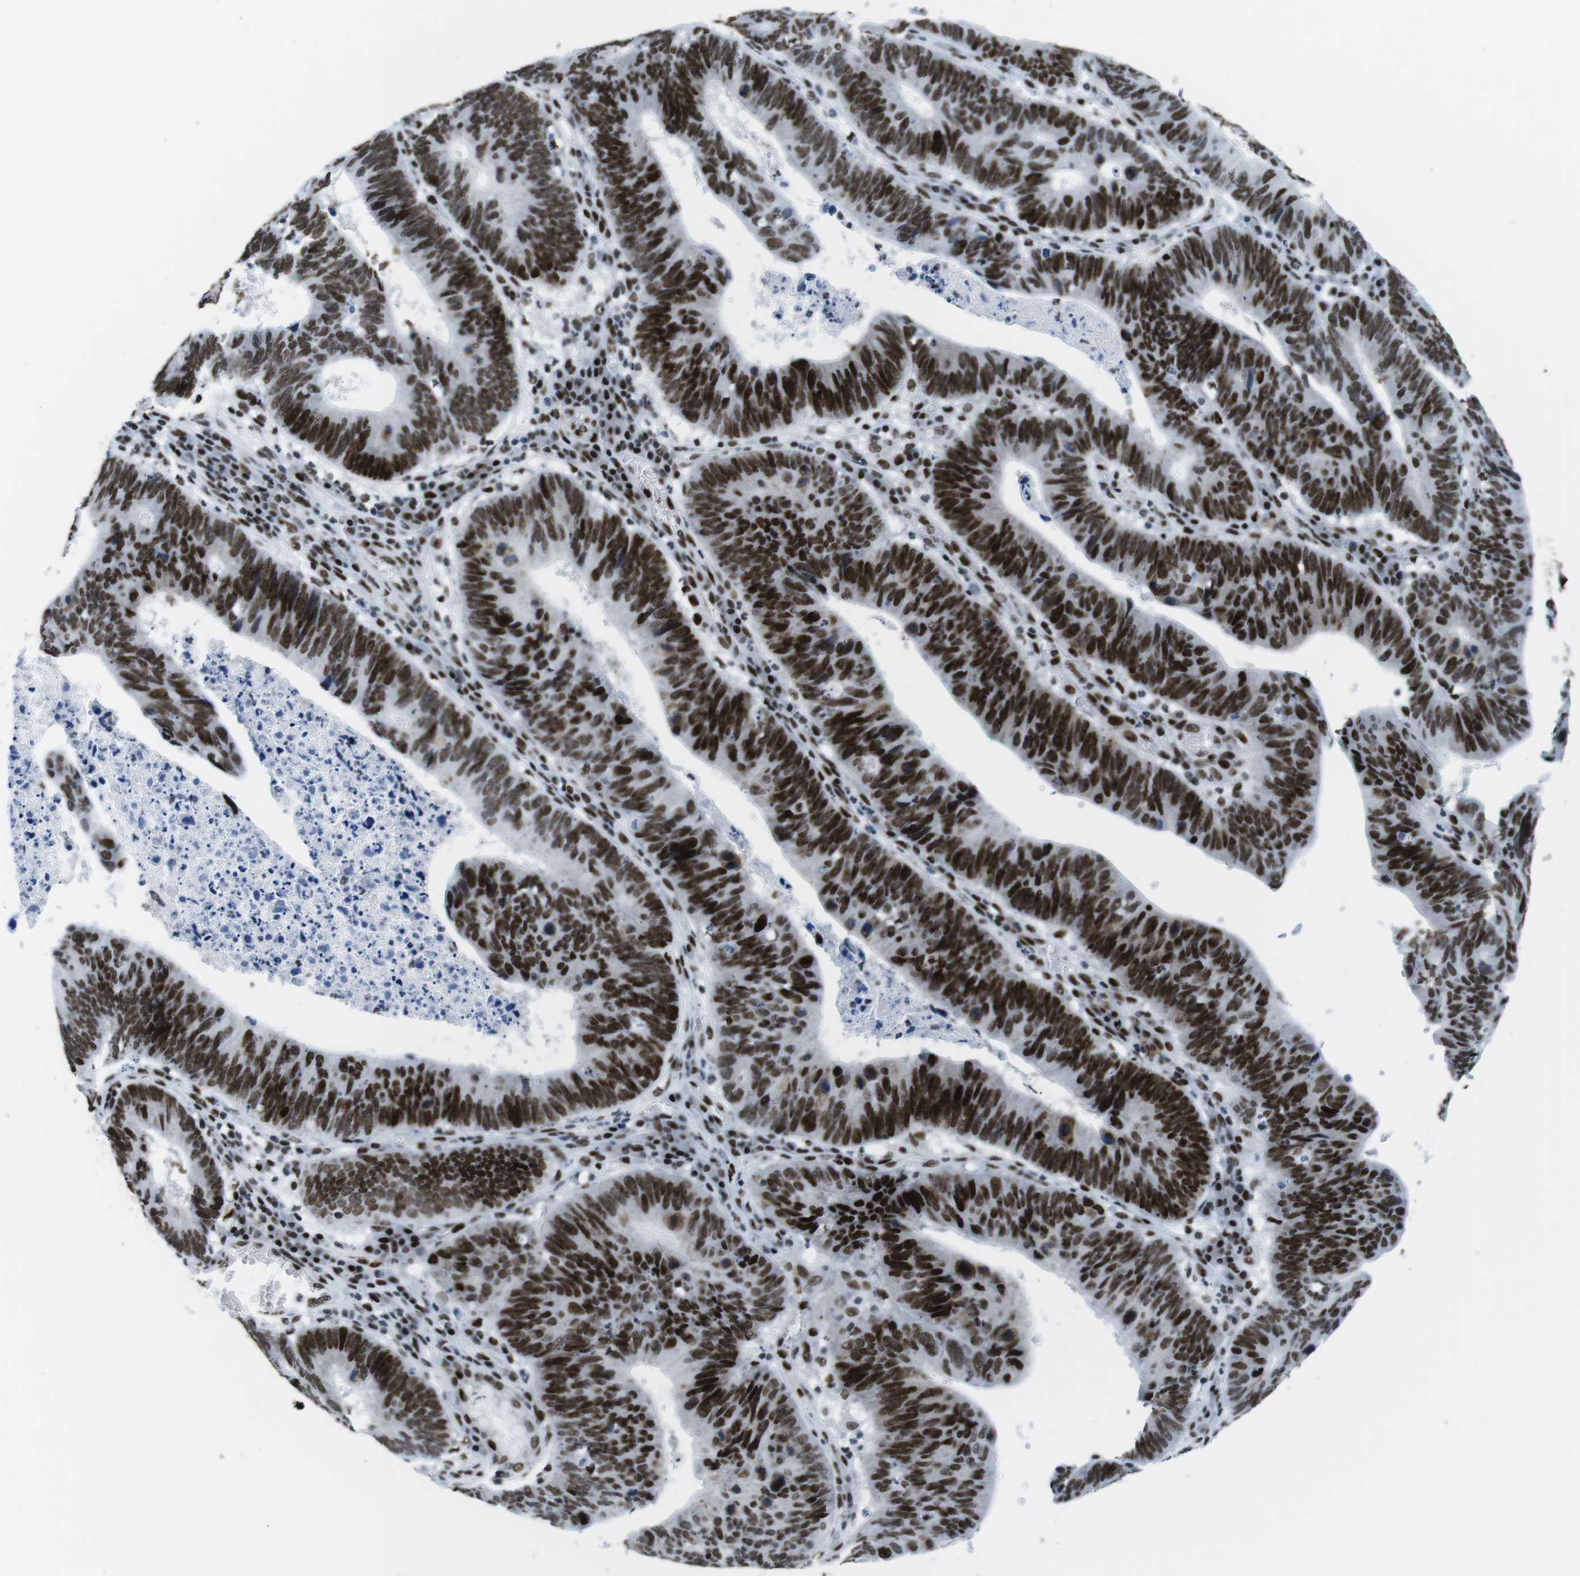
{"staining": {"intensity": "strong", "quantity": ">75%", "location": "nuclear"}, "tissue": "stomach cancer", "cell_type": "Tumor cells", "image_type": "cancer", "snomed": [{"axis": "morphology", "description": "Adenocarcinoma, NOS"}, {"axis": "topography", "description": "Stomach"}], "caption": "Stomach adenocarcinoma stained with a brown dye demonstrates strong nuclear positive staining in approximately >75% of tumor cells.", "gene": "CITED2", "patient": {"sex": "male", "age": 59}}